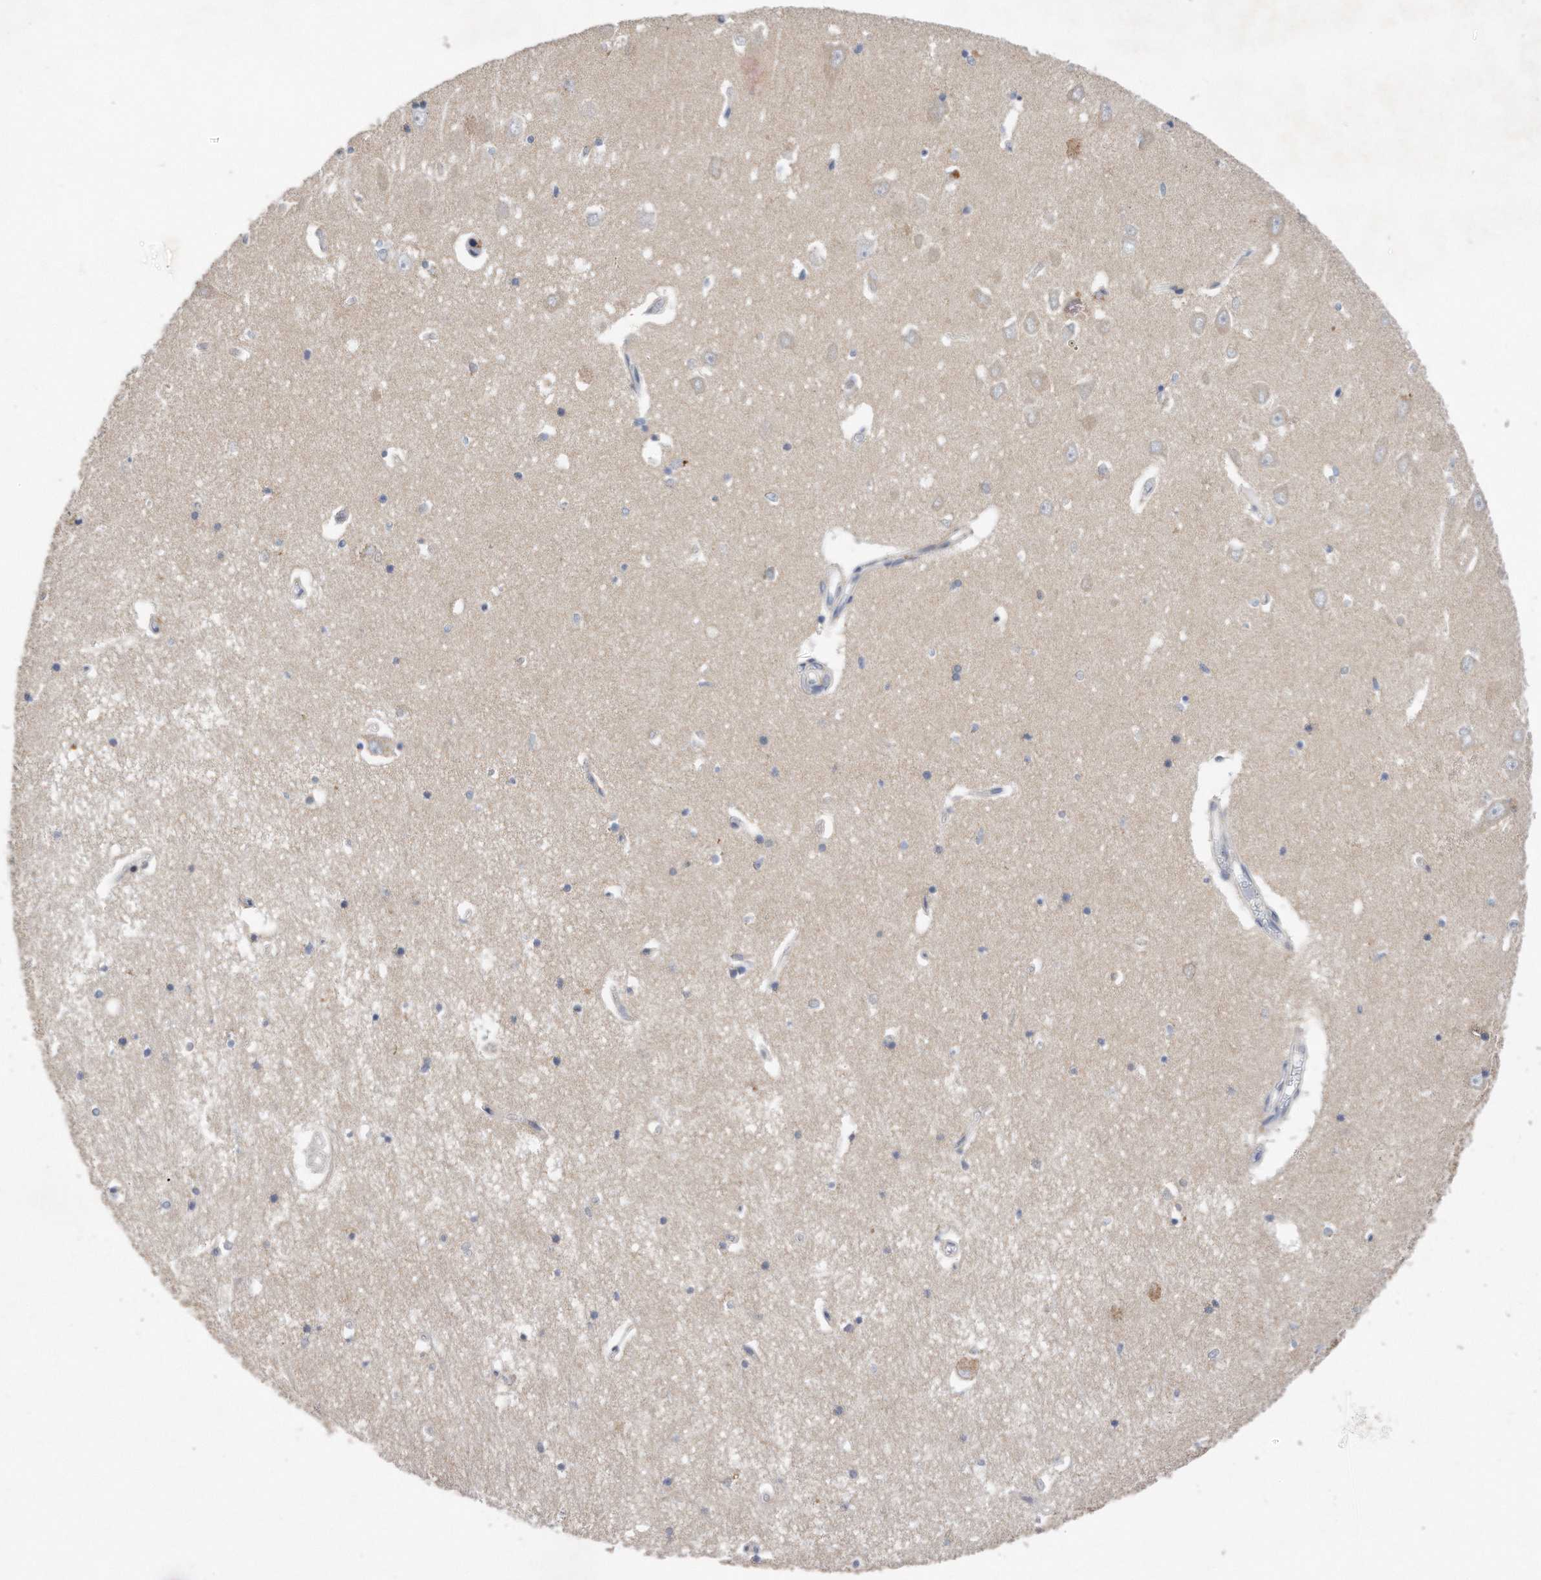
{"staining": {"intensity": "negative", "quantity": "none", "location": "none"}, "tissue": "hippocampus", "cell_type": "Glial cells", "image_type": "normal", "snomed": [{"axis": "morphology", "description": "Normal tissue, NOS"}, {"axis": "topography", "description": "Hippocampus"}], "caption": "IHC histopathology image of benign human hippocampus stained for a protein (brown), which displays no positivity in glial cells.", "gene": "CDH12", "patient": {"sex": "male", "age": 70}}